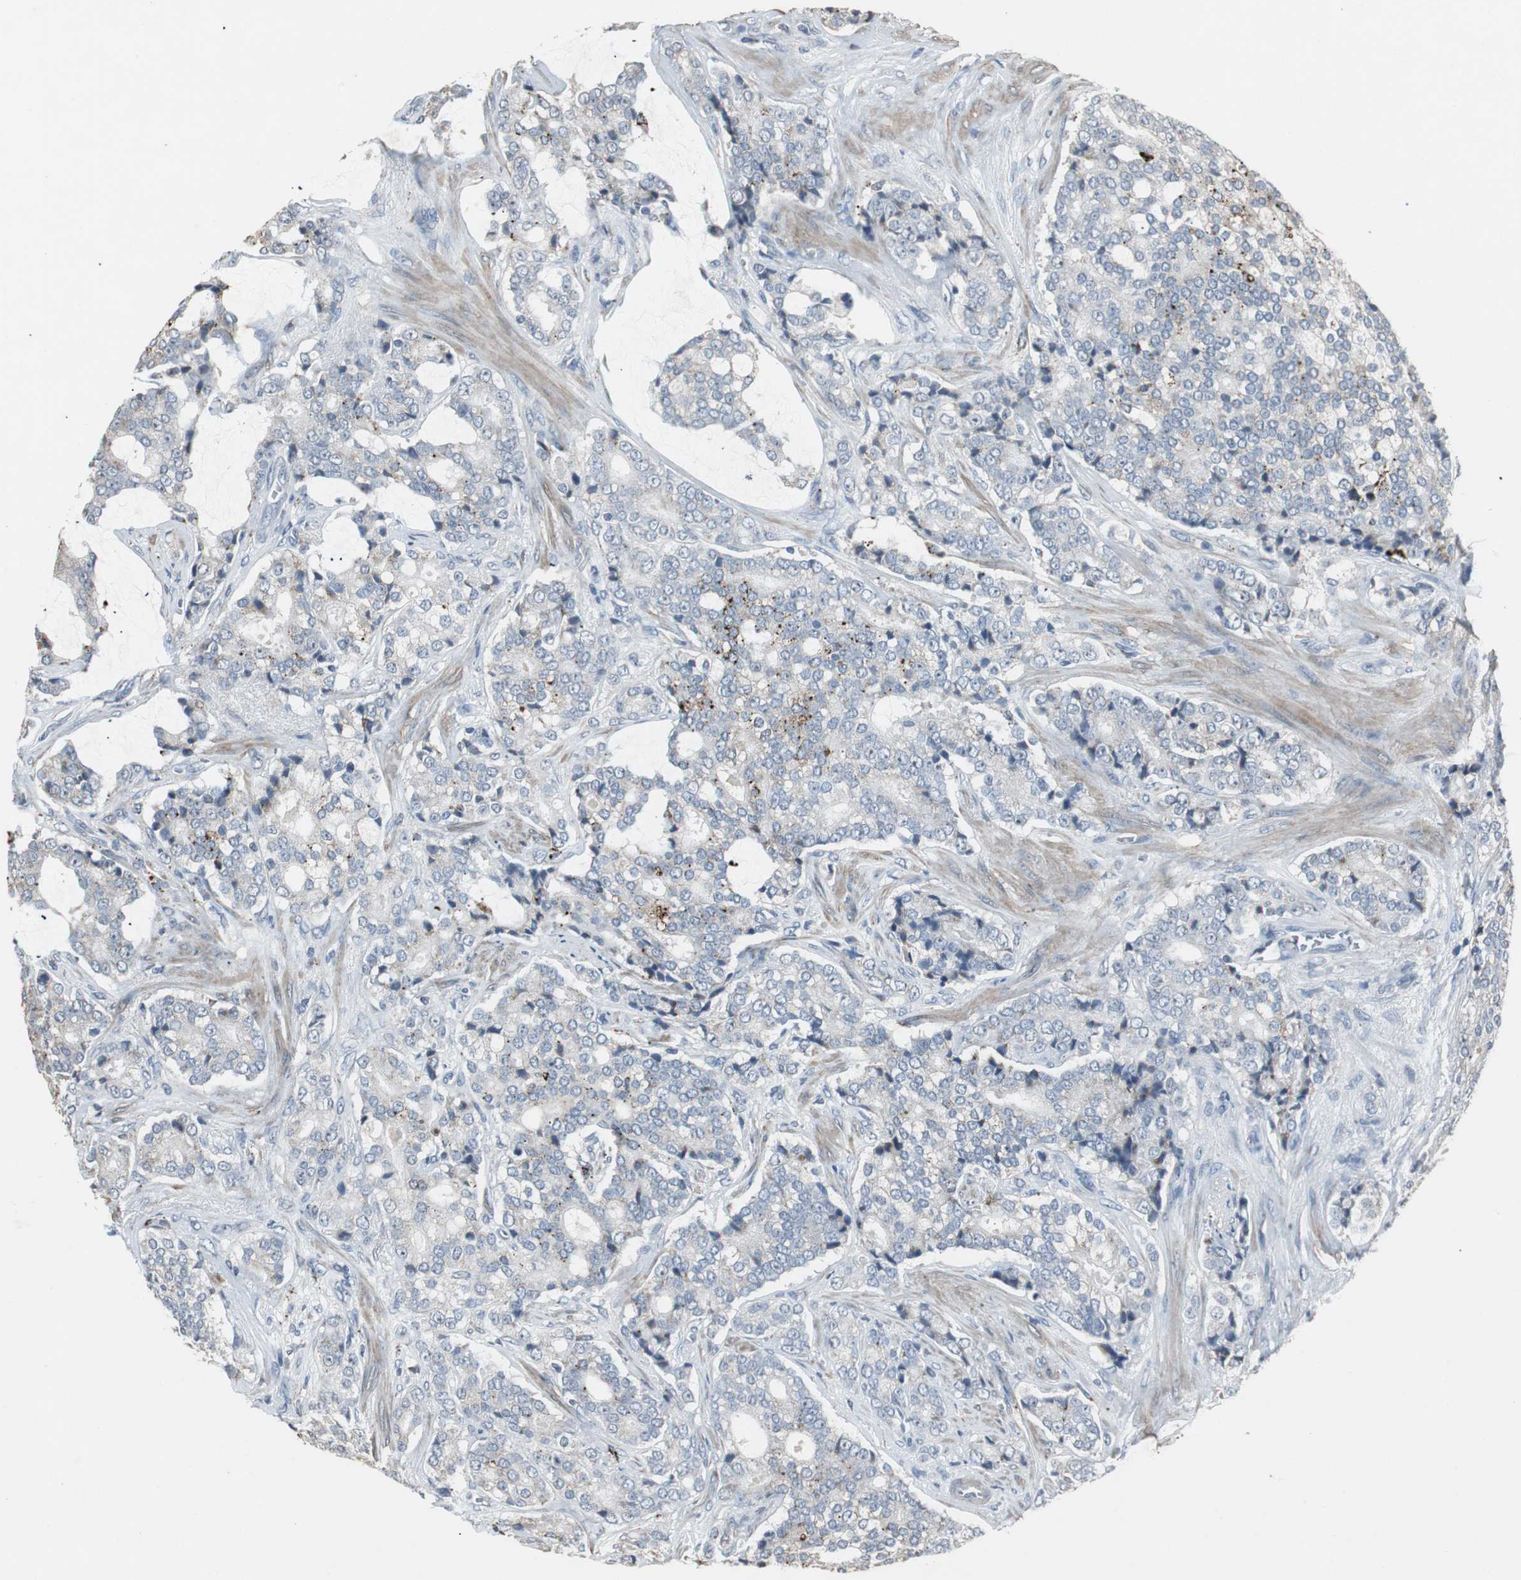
{"staining": {"intensity": "strong", "quantity": "<25%", "location": "cytoplasmic/membranous"}, "tissue": "prostate cancer", "cell_type": "Tumor cells", "image_type": "cancer", "snomed": [{"axis": "morphology", "description": "Adenocarcinoma, Low grade"}, {"axis": "topography", "description": "Prostate"}], "caption": "A photomicrograph showing strong cytoplasmic/membranous positivity in approximately <25% of tumor cells in prostate low-grade adenocarcinoma, as visualized by brown immunohistochemical staining.", "gene": "PCYT1B", "patient": {"sex": "male", "age": 58}}